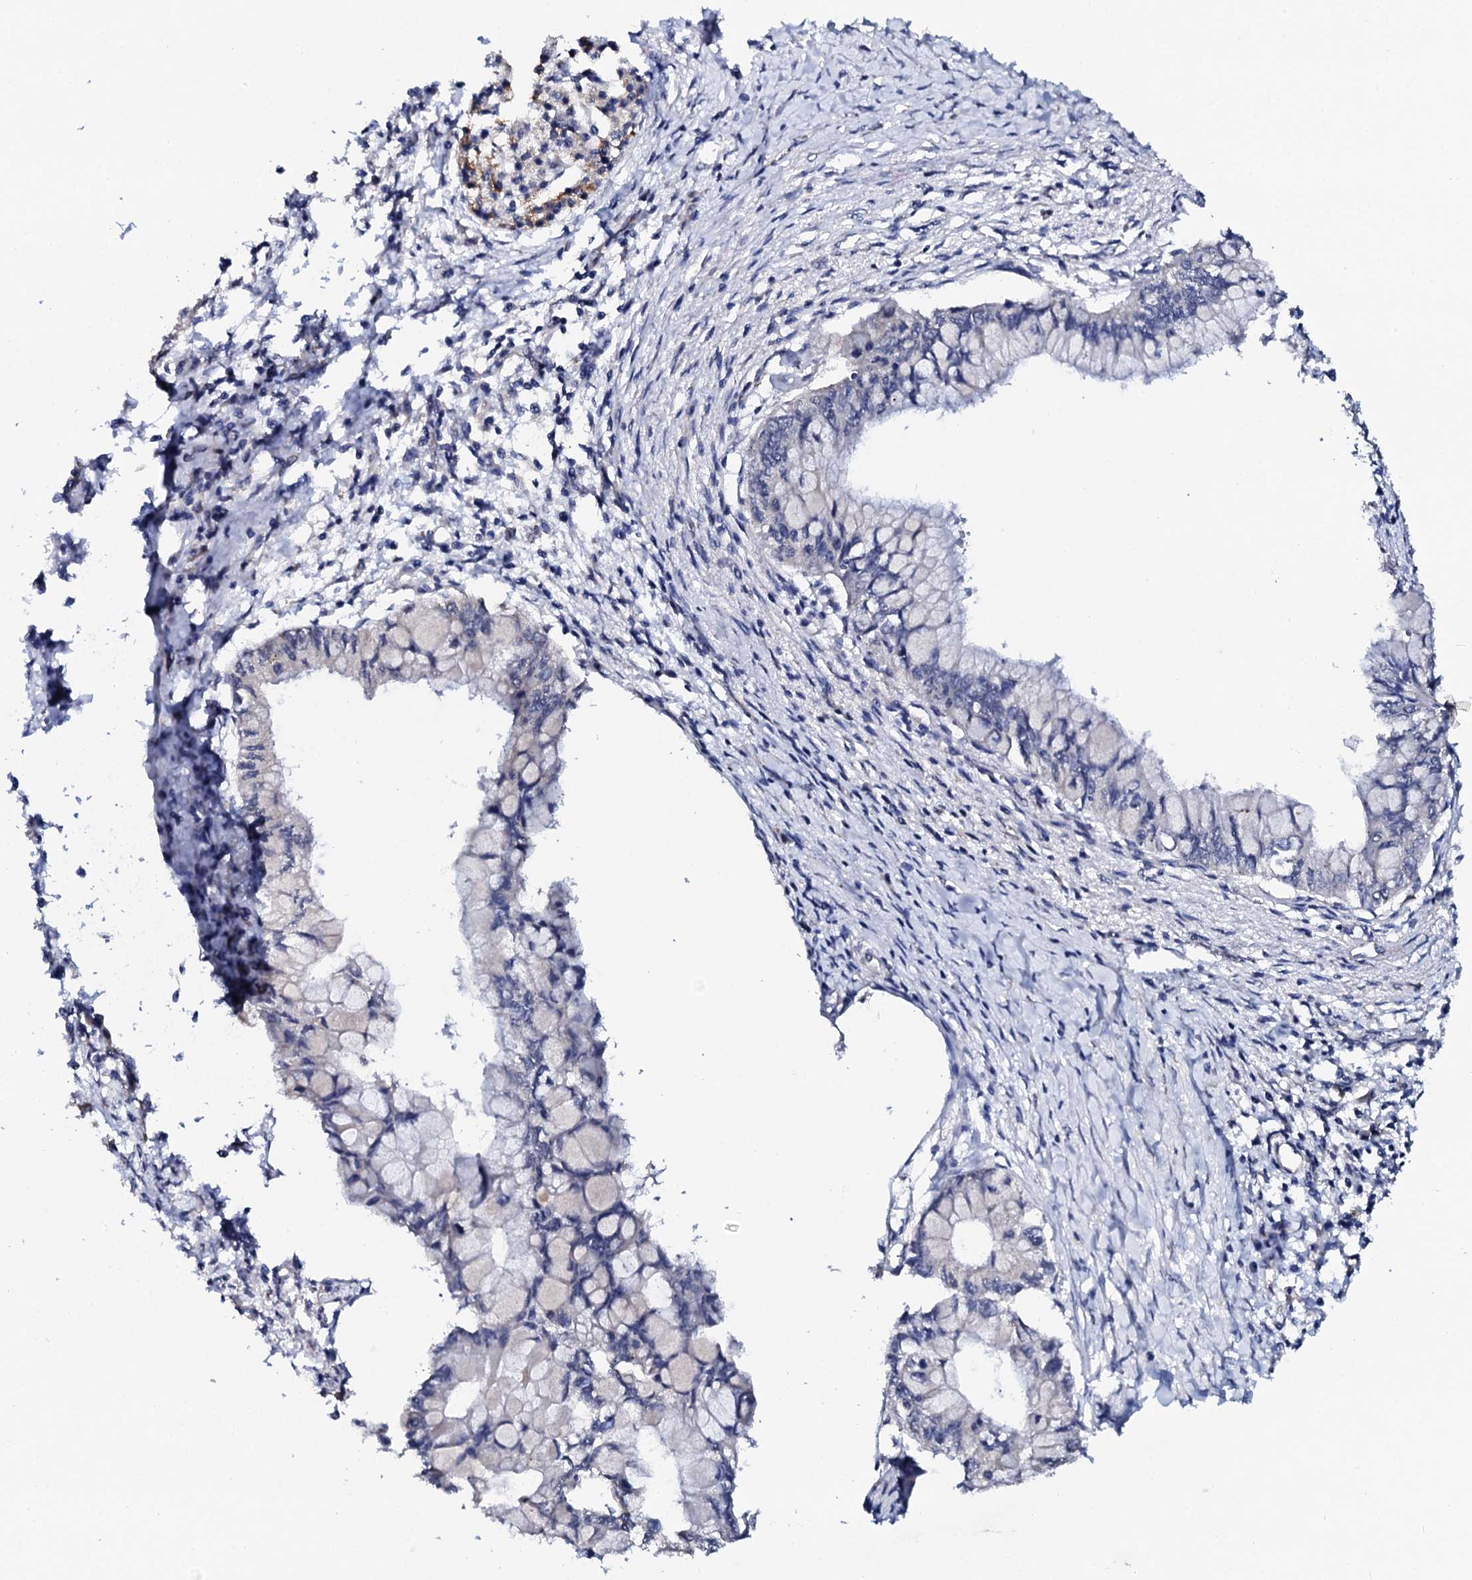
{"staining": {"intensity": "negative", "quantity": "none", "location": "none"}, "tissue": "pancreatic cancer", "cell_type": "Tumor cells", "image_type": "cancer", "snomed": [{"axis": "morphology", "description": "Adenocarcinoma, NOS"}, {"axis": "topography", "description": "Pancreas"}], "caption": "Immunohistochemical staining of human pancreatic cancer displays no significant staining in tumor cells.", "gene": "IP6K1", "patient": {"sex": "male", "age": 48}}